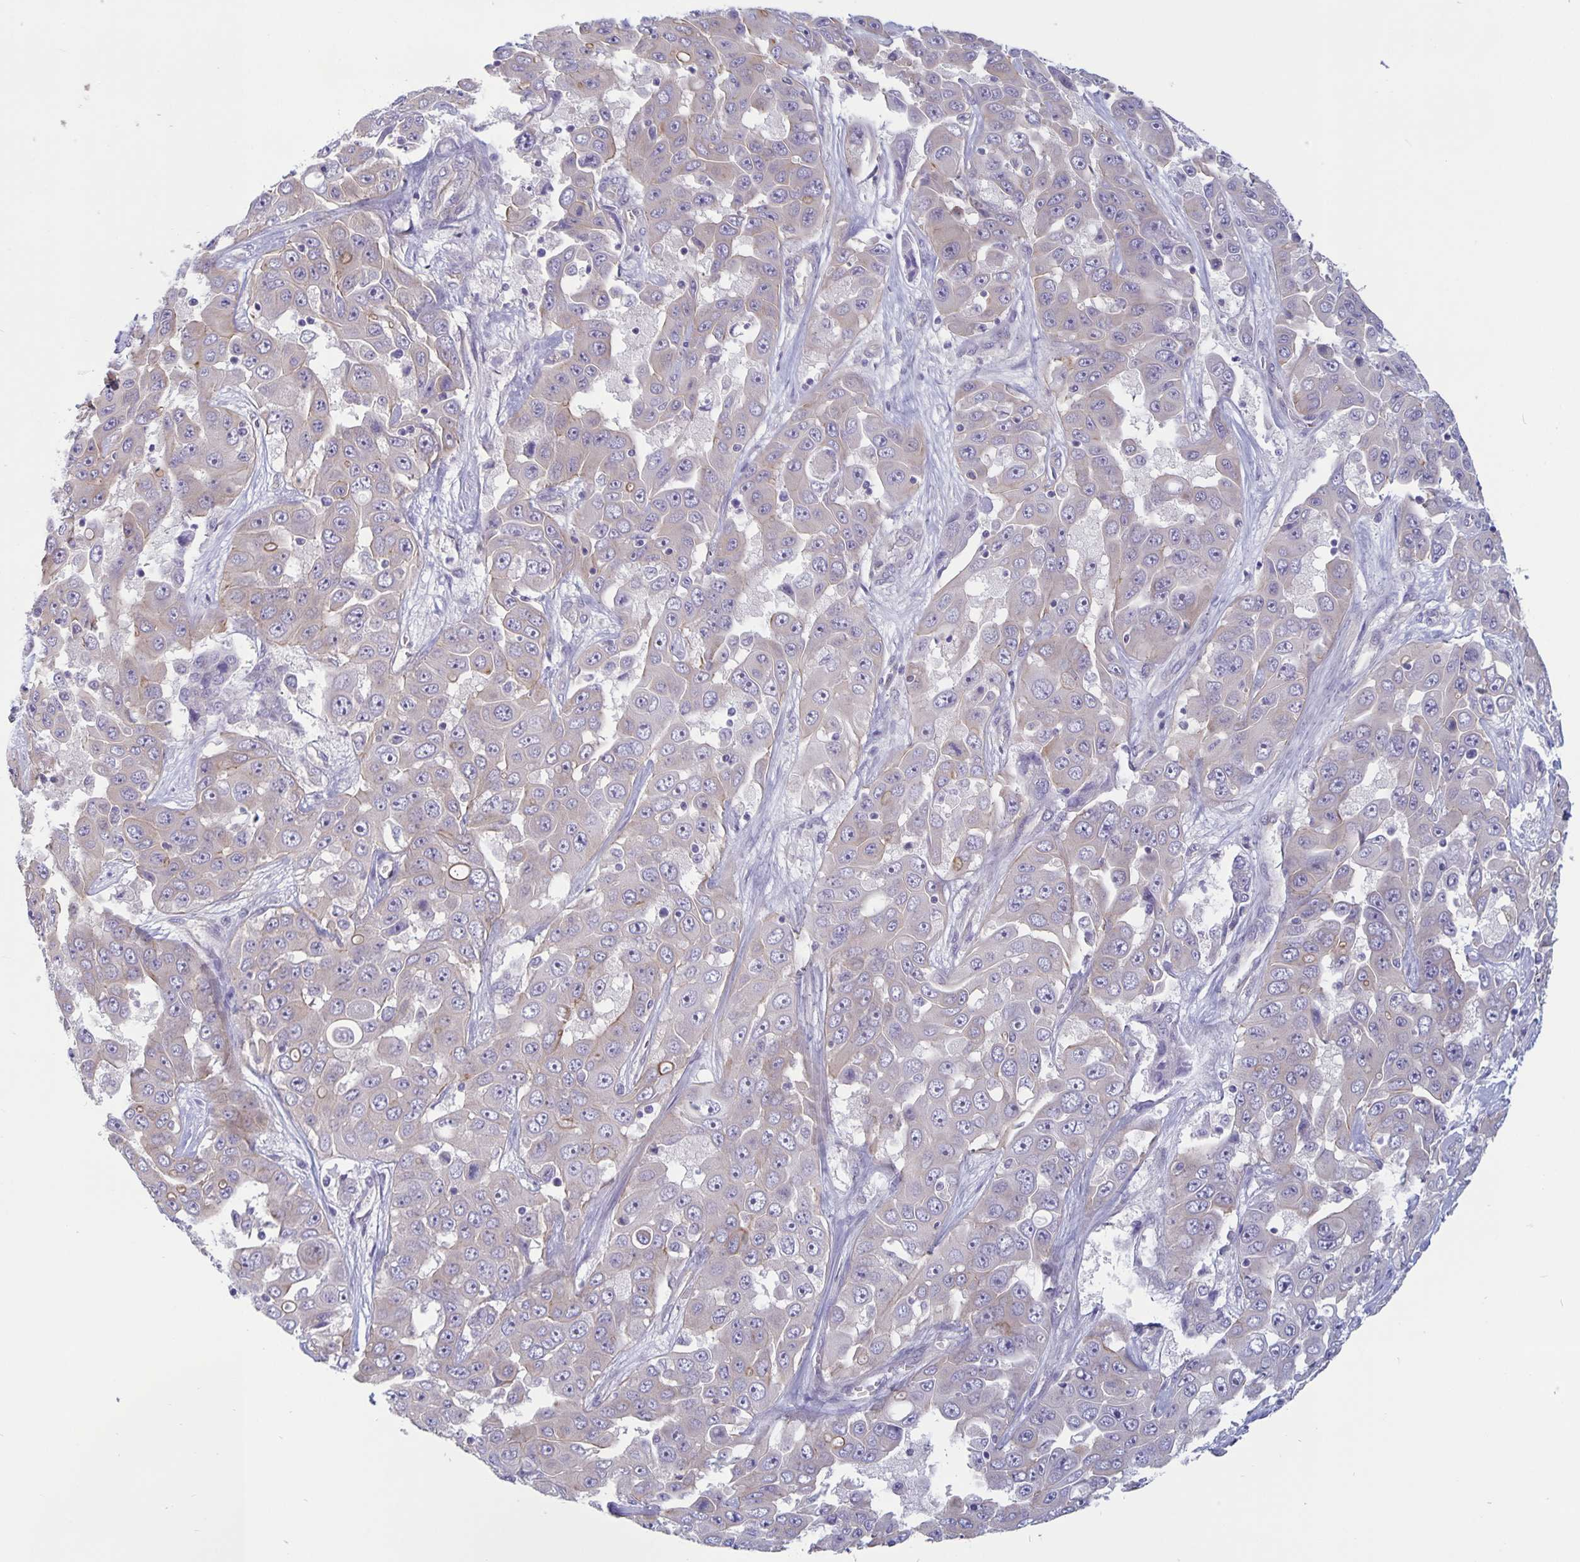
{"staining": {"intensity": "negative", "quantity": "none", "location": "none"}, "tissue": "liver cancer", "cell_type": "Tumor cells", "image_type": "cancer", "snomed": [{"axis": "morphology", "description": "Cholangiocarcinoma"}, {"axis": "topography", "description": "Liver"}], "caption": "DAB immunohistochemical staining of liver cancer (cholangiocarcinoma) shows no significant positivity in tumor cells.", "gene": "PLCB3", "patient": {"sex": "female", "age": 52}}